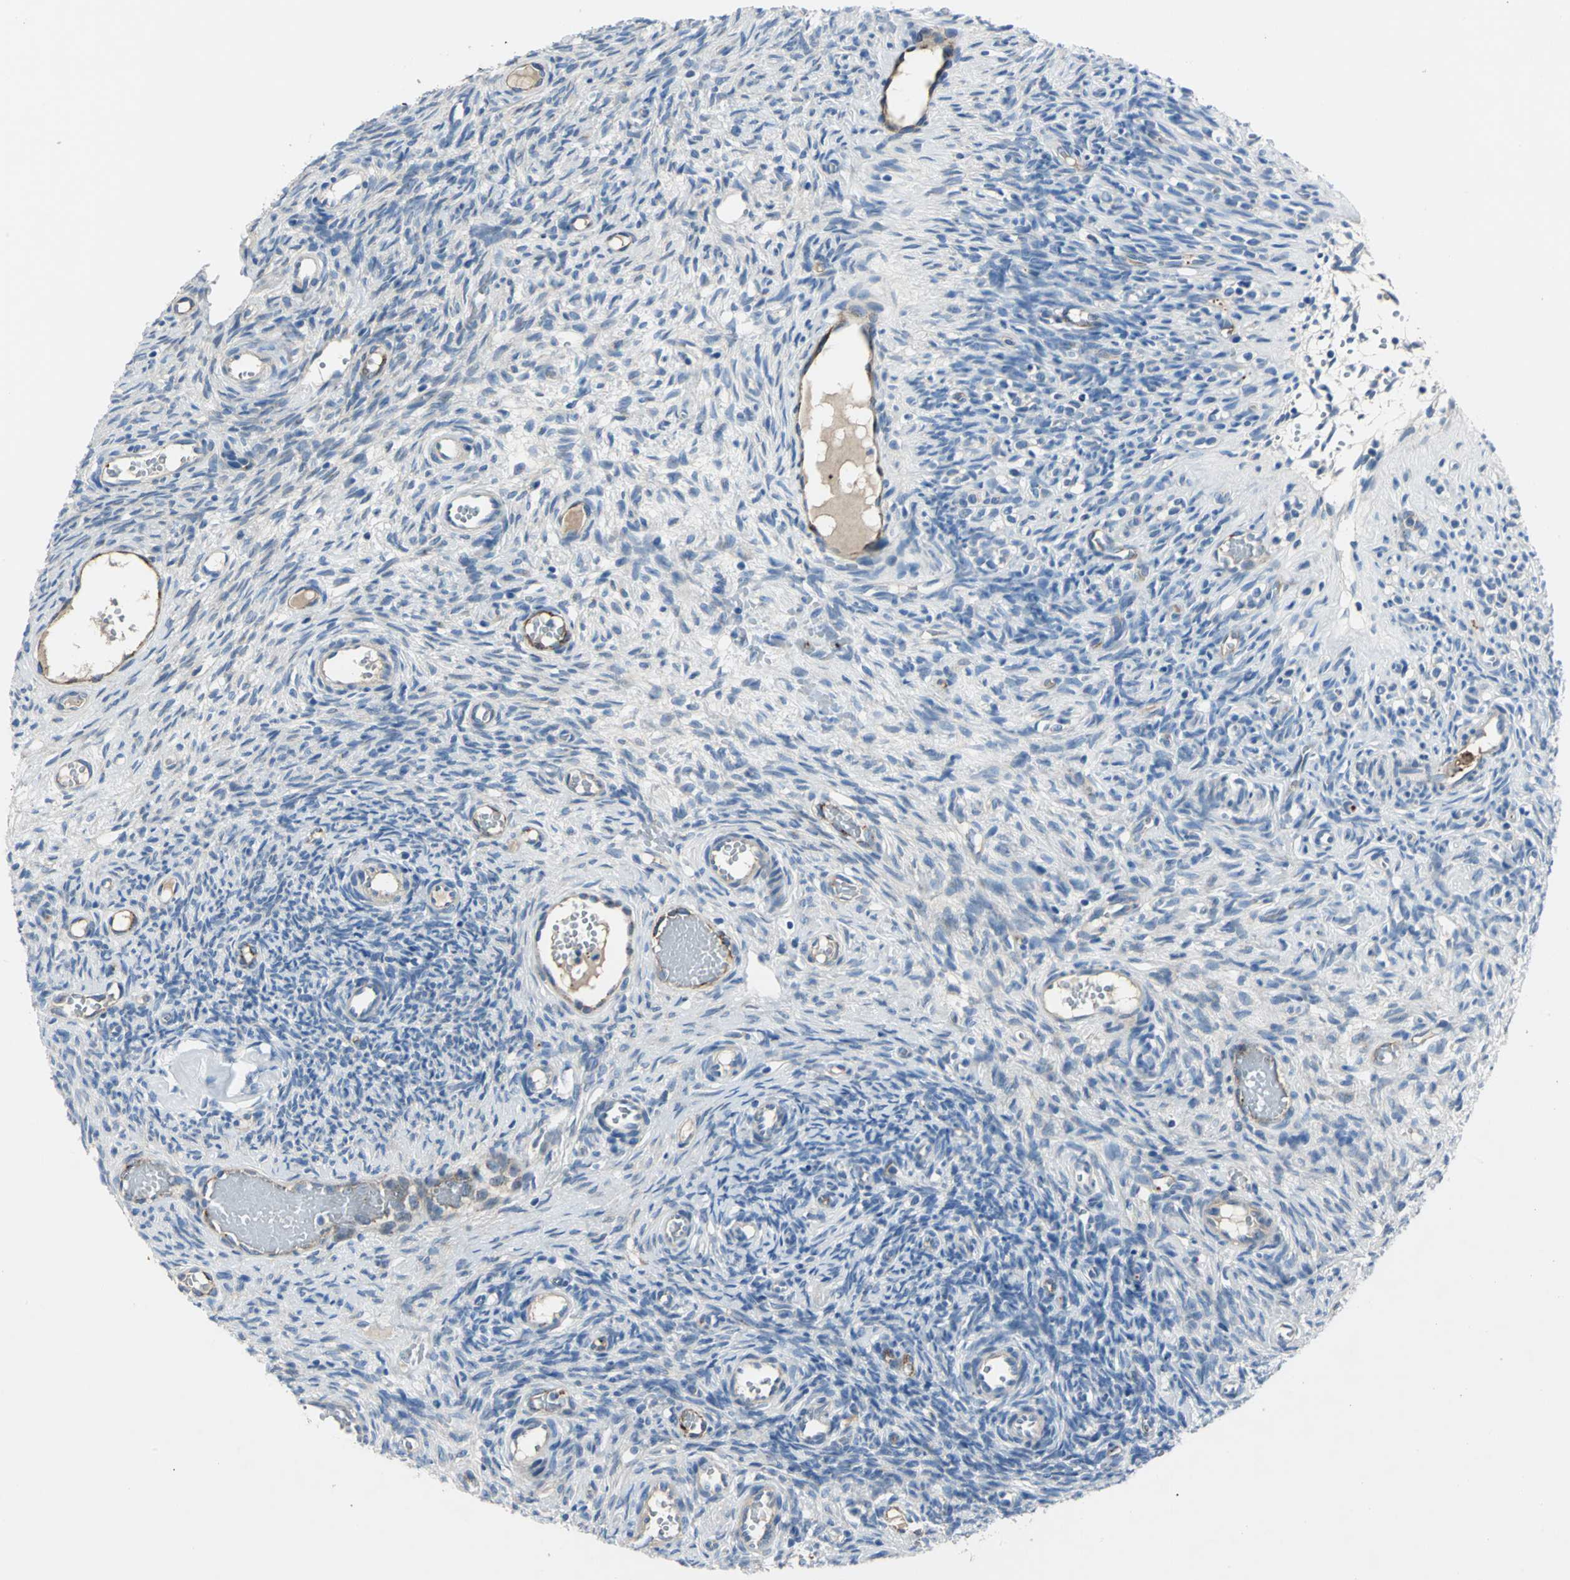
{"staining": {"intensity": "negative", "quantity": "none", "location": "none"}, "tissue": "ovary", "cell_type": "Ovarian stroma cells", "image_type": "normal", "snomed": [{"axis": "morphology", "description": "Normal tissue, NOS"}, {"axis": "topography", "description": "Ovary"}], "caption": "Protein analysis of benign ovary displays no significant positivity in ovarian stroma cells. (Brightfield microscopy of DAB IHC at high magnification).", "gene": "SELP", "patient": {"sex": "female", "age": 35}}